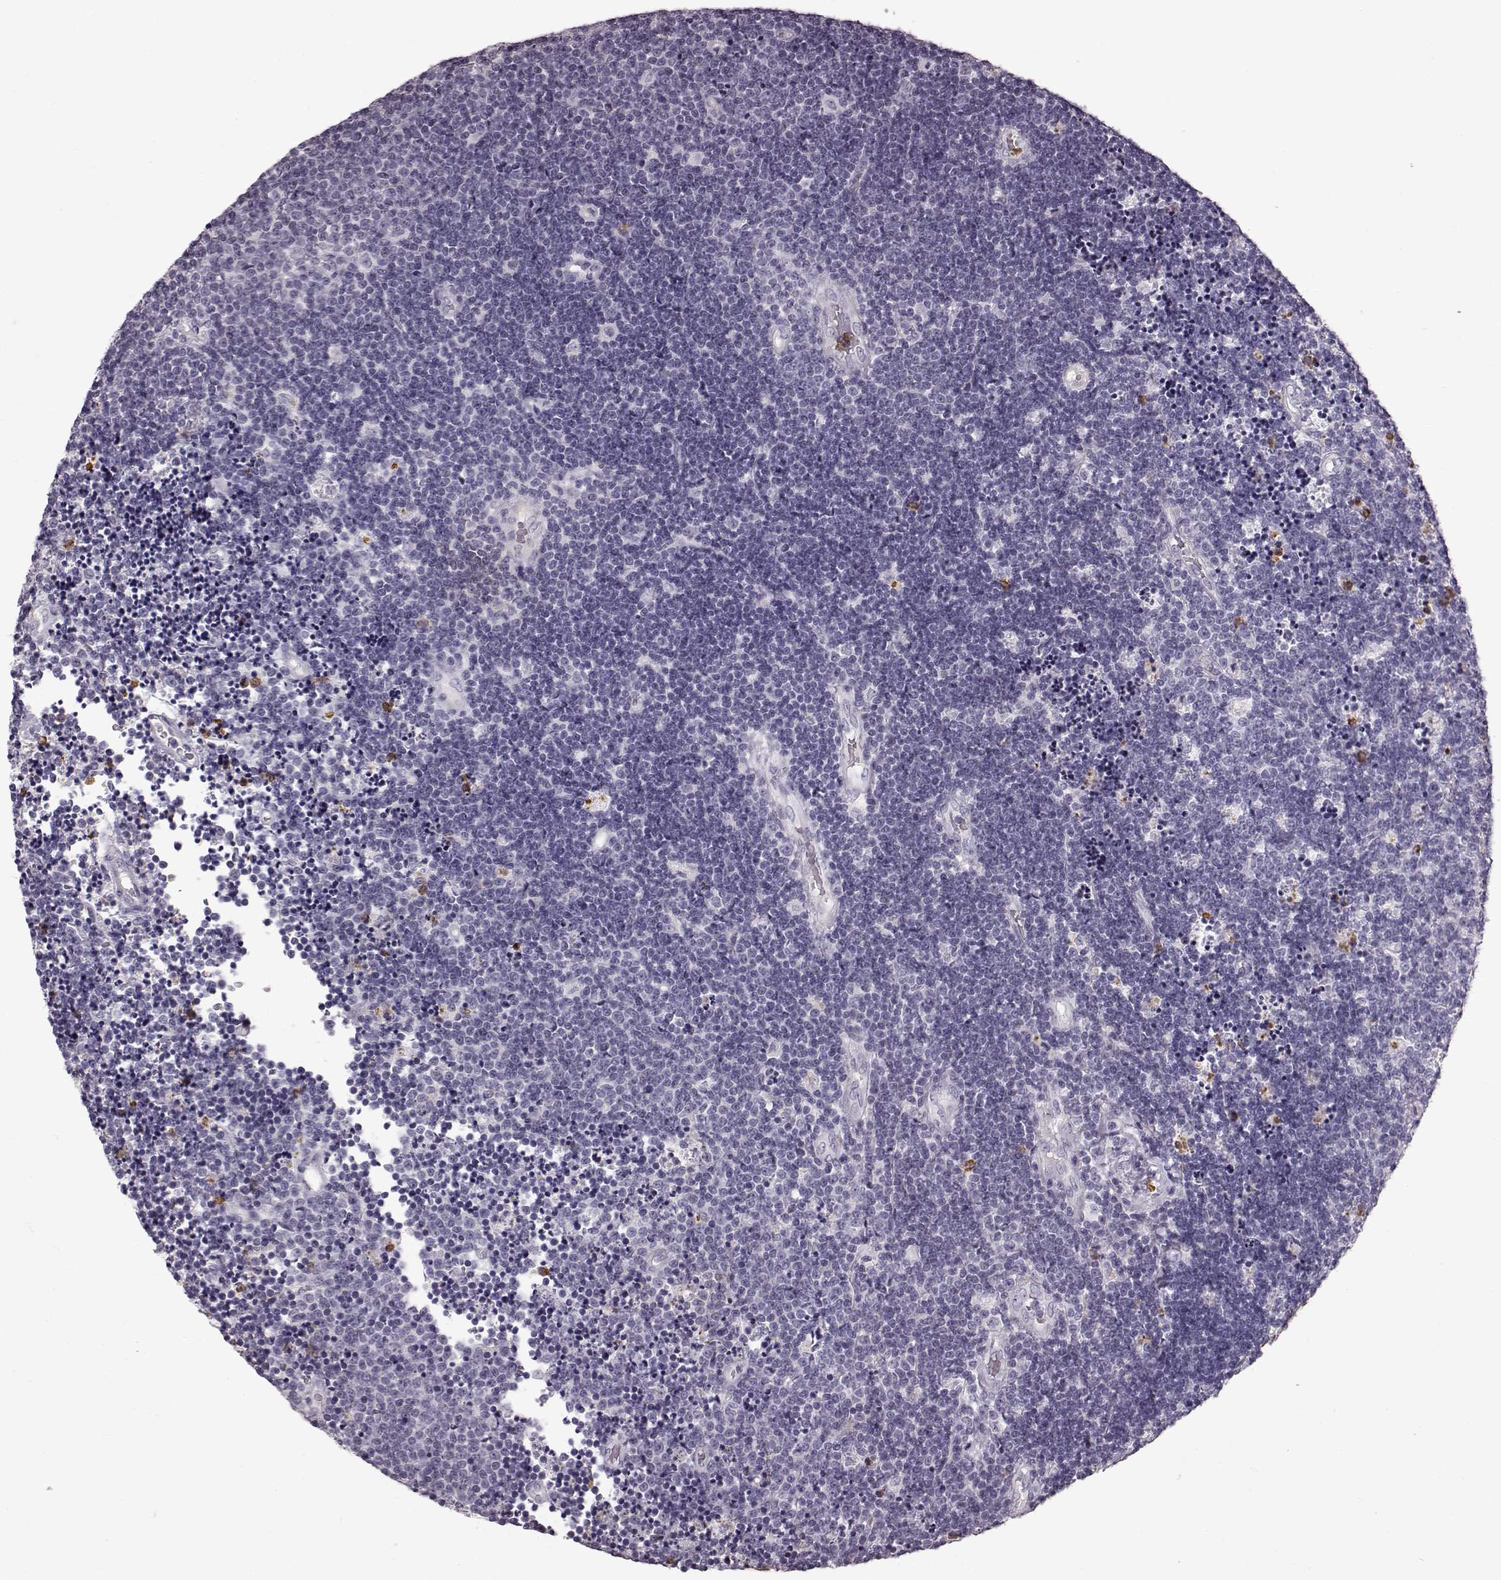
{"staining": {"intensity": "negative", "quantity": "none", "location": "none"}, "tissue": "lymphoma", "cell_type": "Tumor cells", "image_type": "cancer", "snomed": [{"axis": "morphology", "description": "Malignant lymphoma, non-Hodgkin's type, Low grade"}, {"axis": "topography", "description": "Brain"}], "caption": "Immunohistochemistry (IHC) of lymphoma displays no expression in tumor cells.", "gene": "FUT4", "patient": {"sex": "female", "age": 66}}